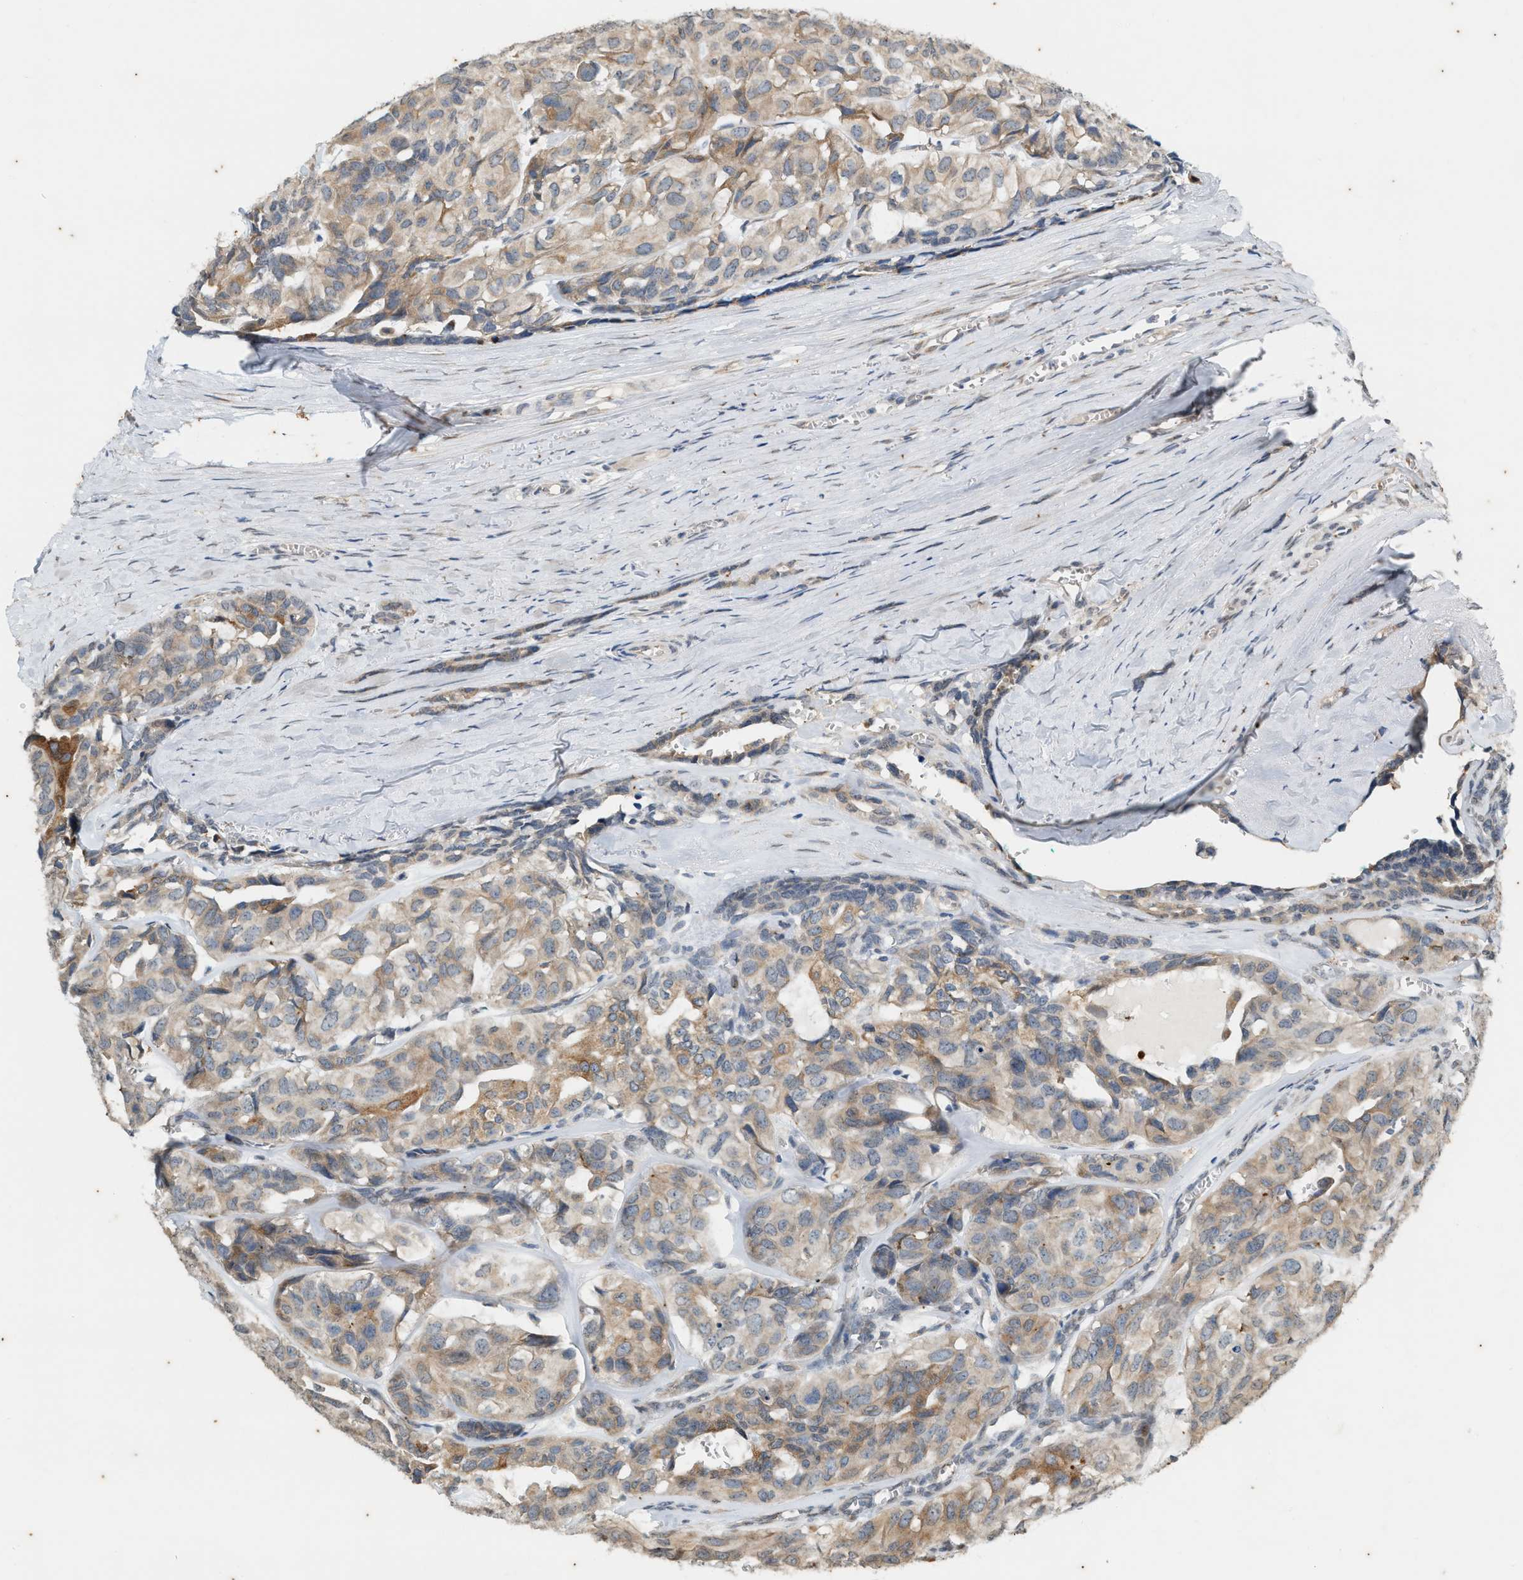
{"staining": {"intensity": "moderate", "quantity": ">75%", "location": "cytoplasmic/membranous"}, "tissue": "head and neck cancer", "cell_type": "Tumor cells", "image_type": "cancer", "snomed": [{"axis": "morphology", "description": "Adenocarcinoma, NOS"}, {"axis": "topography", "description": "Salivary gland, NOS"}, {"axis": "topography", "description": "Head-Neck"}], "caption": "Head and neck cancer (adenocarcinoma) was stained to show a protein in brown. There is medium levels of moderate cytoplasmic/membranous staining in approximately >75% of tumor cells.", "gene": "CHPF2", "patient": {"sex": "female", "age": 76}}